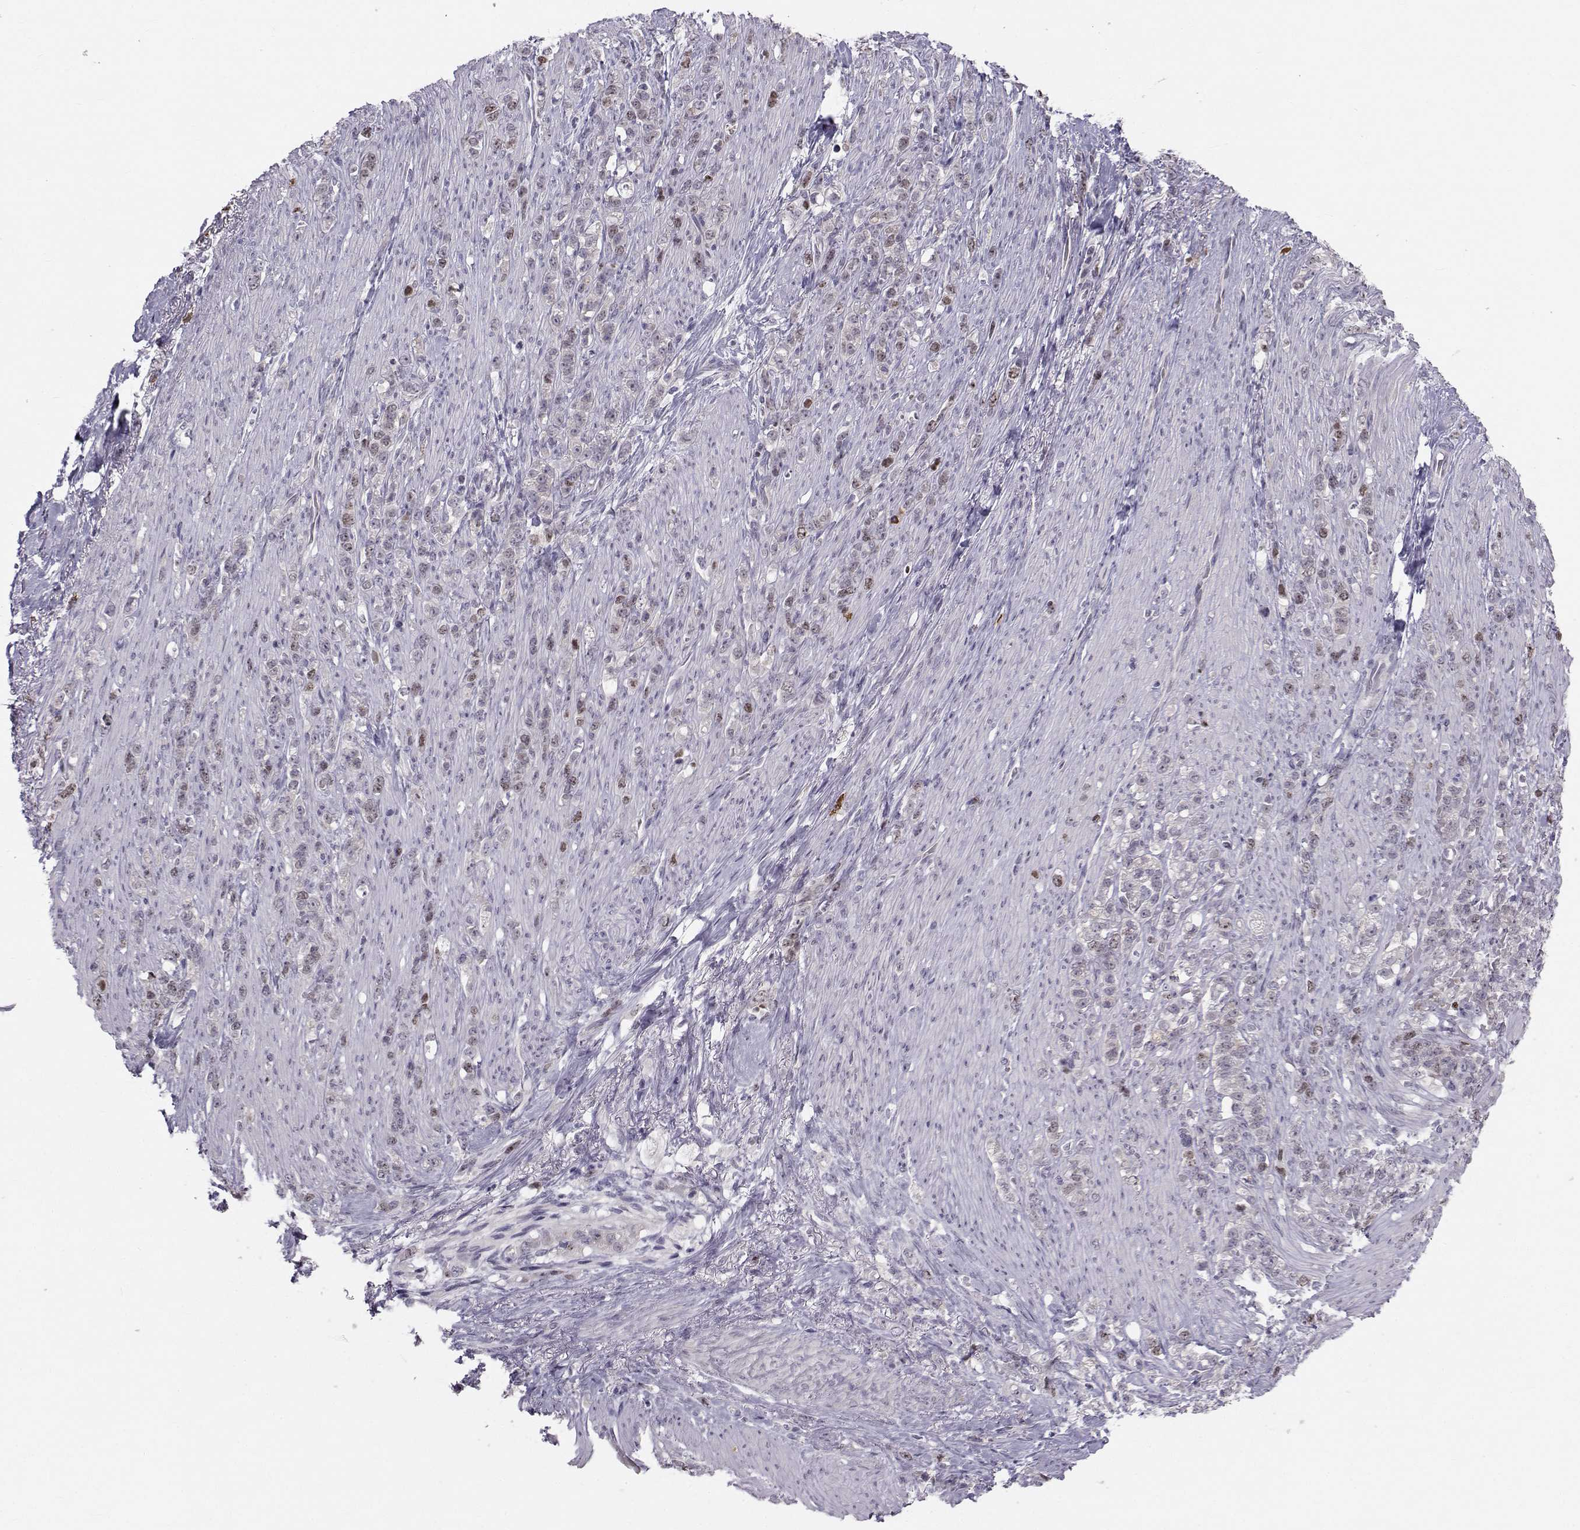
{"staining": {"intensity": "weak", "quantity": "<25%", "location": "nuclear"}, "tissue": "stomach cancer", "cell_type": "Tumor cells", "image_type": "cancer", "snomed": [{"axis": "morphology", "description": "Adenocarcinoma, NOS"}, {"axis": "topography", "description": "Stomach, lower"}], "caption": "Adenocarcinoma (stomach) was stained to show a protein in brown. There is no significant expression in tumor cells. (DAB immunohistochemistry (IHC) with hematoxylin counter stain).", "gene": "LRP8", "patient": {"sex": "male", "age": 88}}